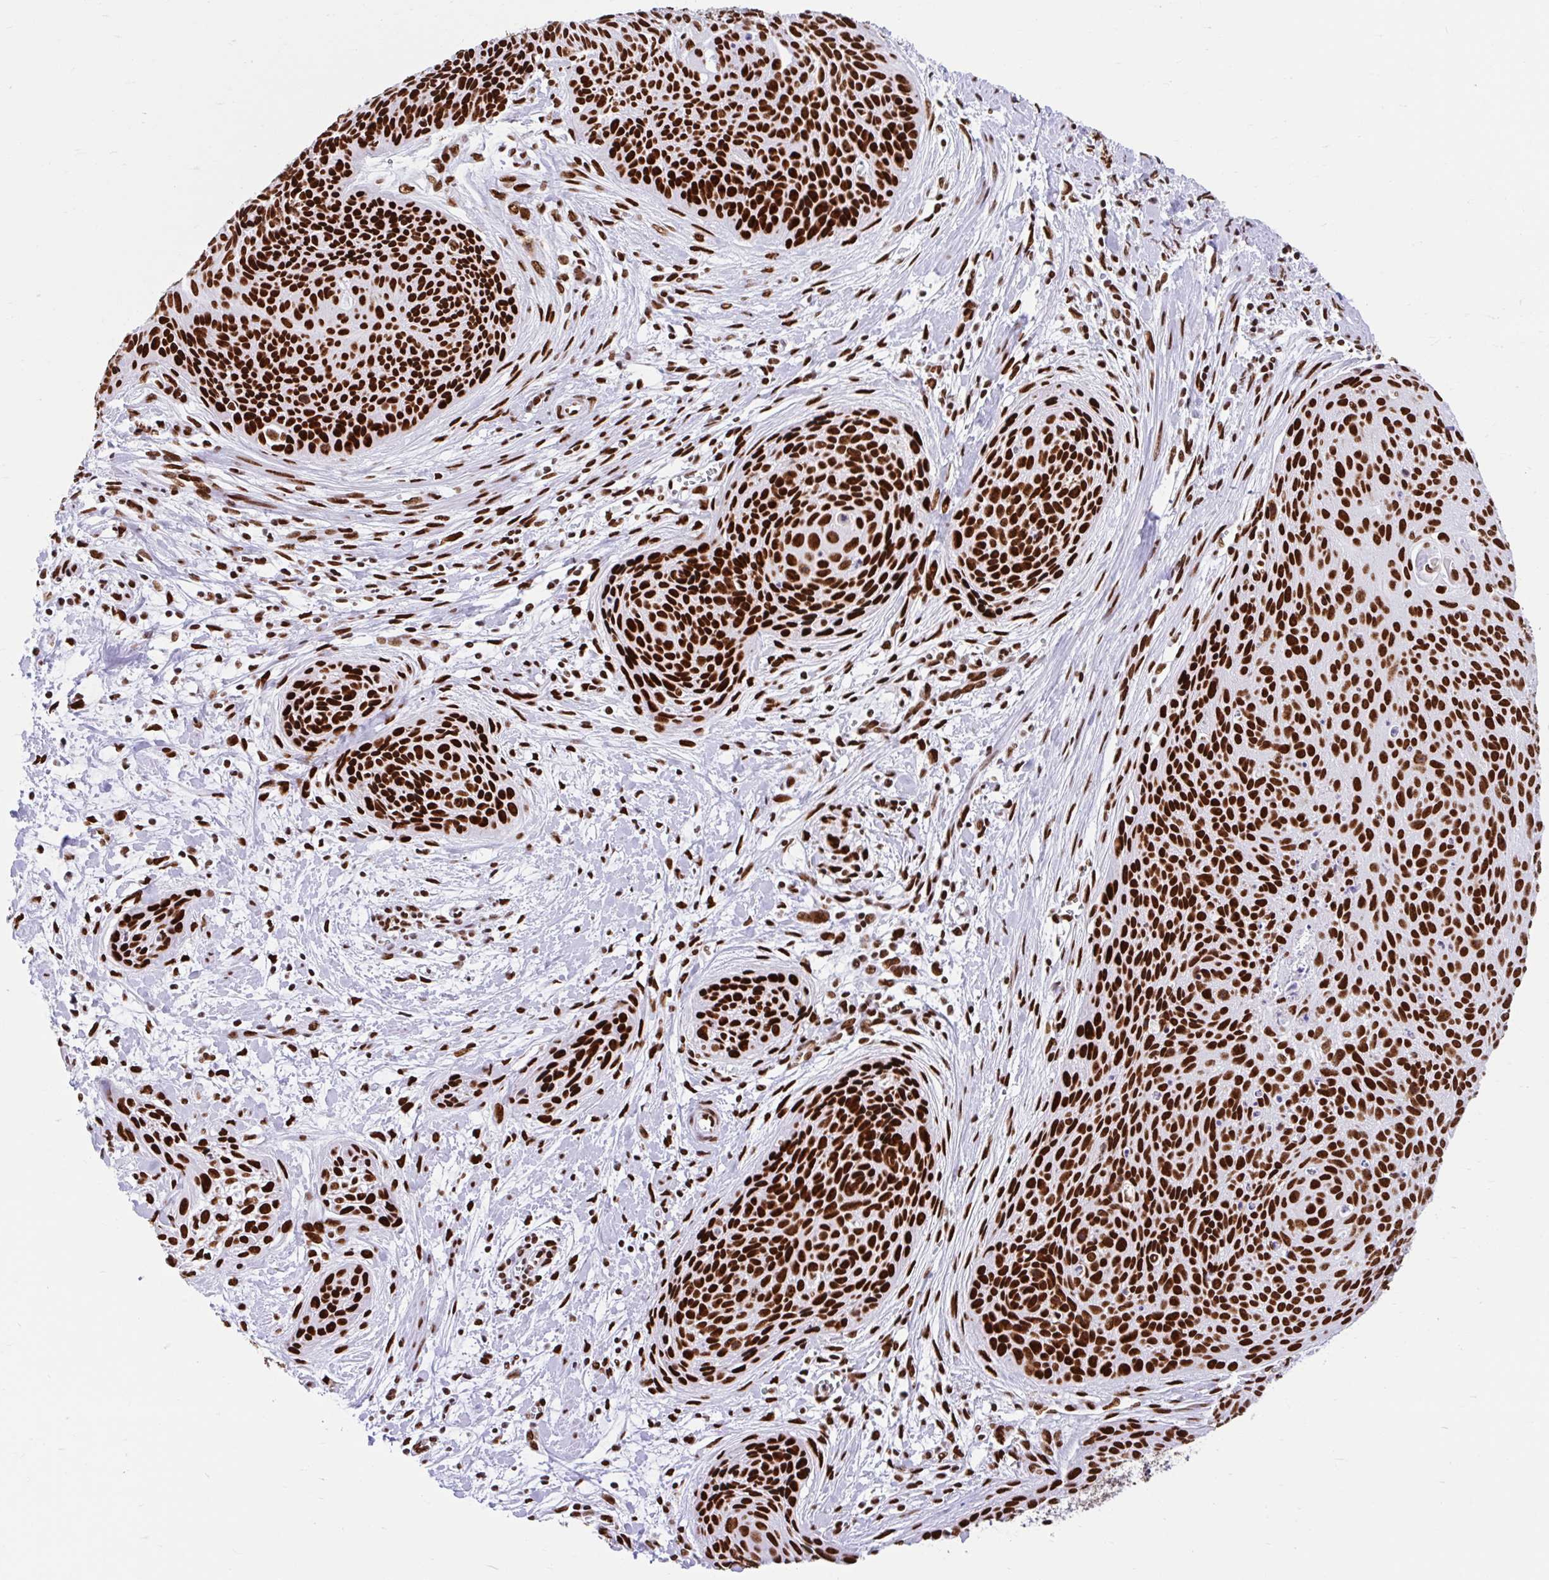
{"staining": {"intensity": "strong", "quantity": ">75%", "location": "nuclear"}, "tissue": "cervical cancer", "cell_type": "Tumor cells", "image_type": "cancer", "snomed": [{"axis": "morphology", "description": "Squamous cell carcinoma, NOS"}, {"axis": "topography", "description": "Cervix"}], "caption": "Tumor cells show strong nuclear expression in approximately >75% of cells in cervical squamous cell carcinoma.", "gene": "KHDRBS1", "patient": {"sex": "female", "age": 55}}